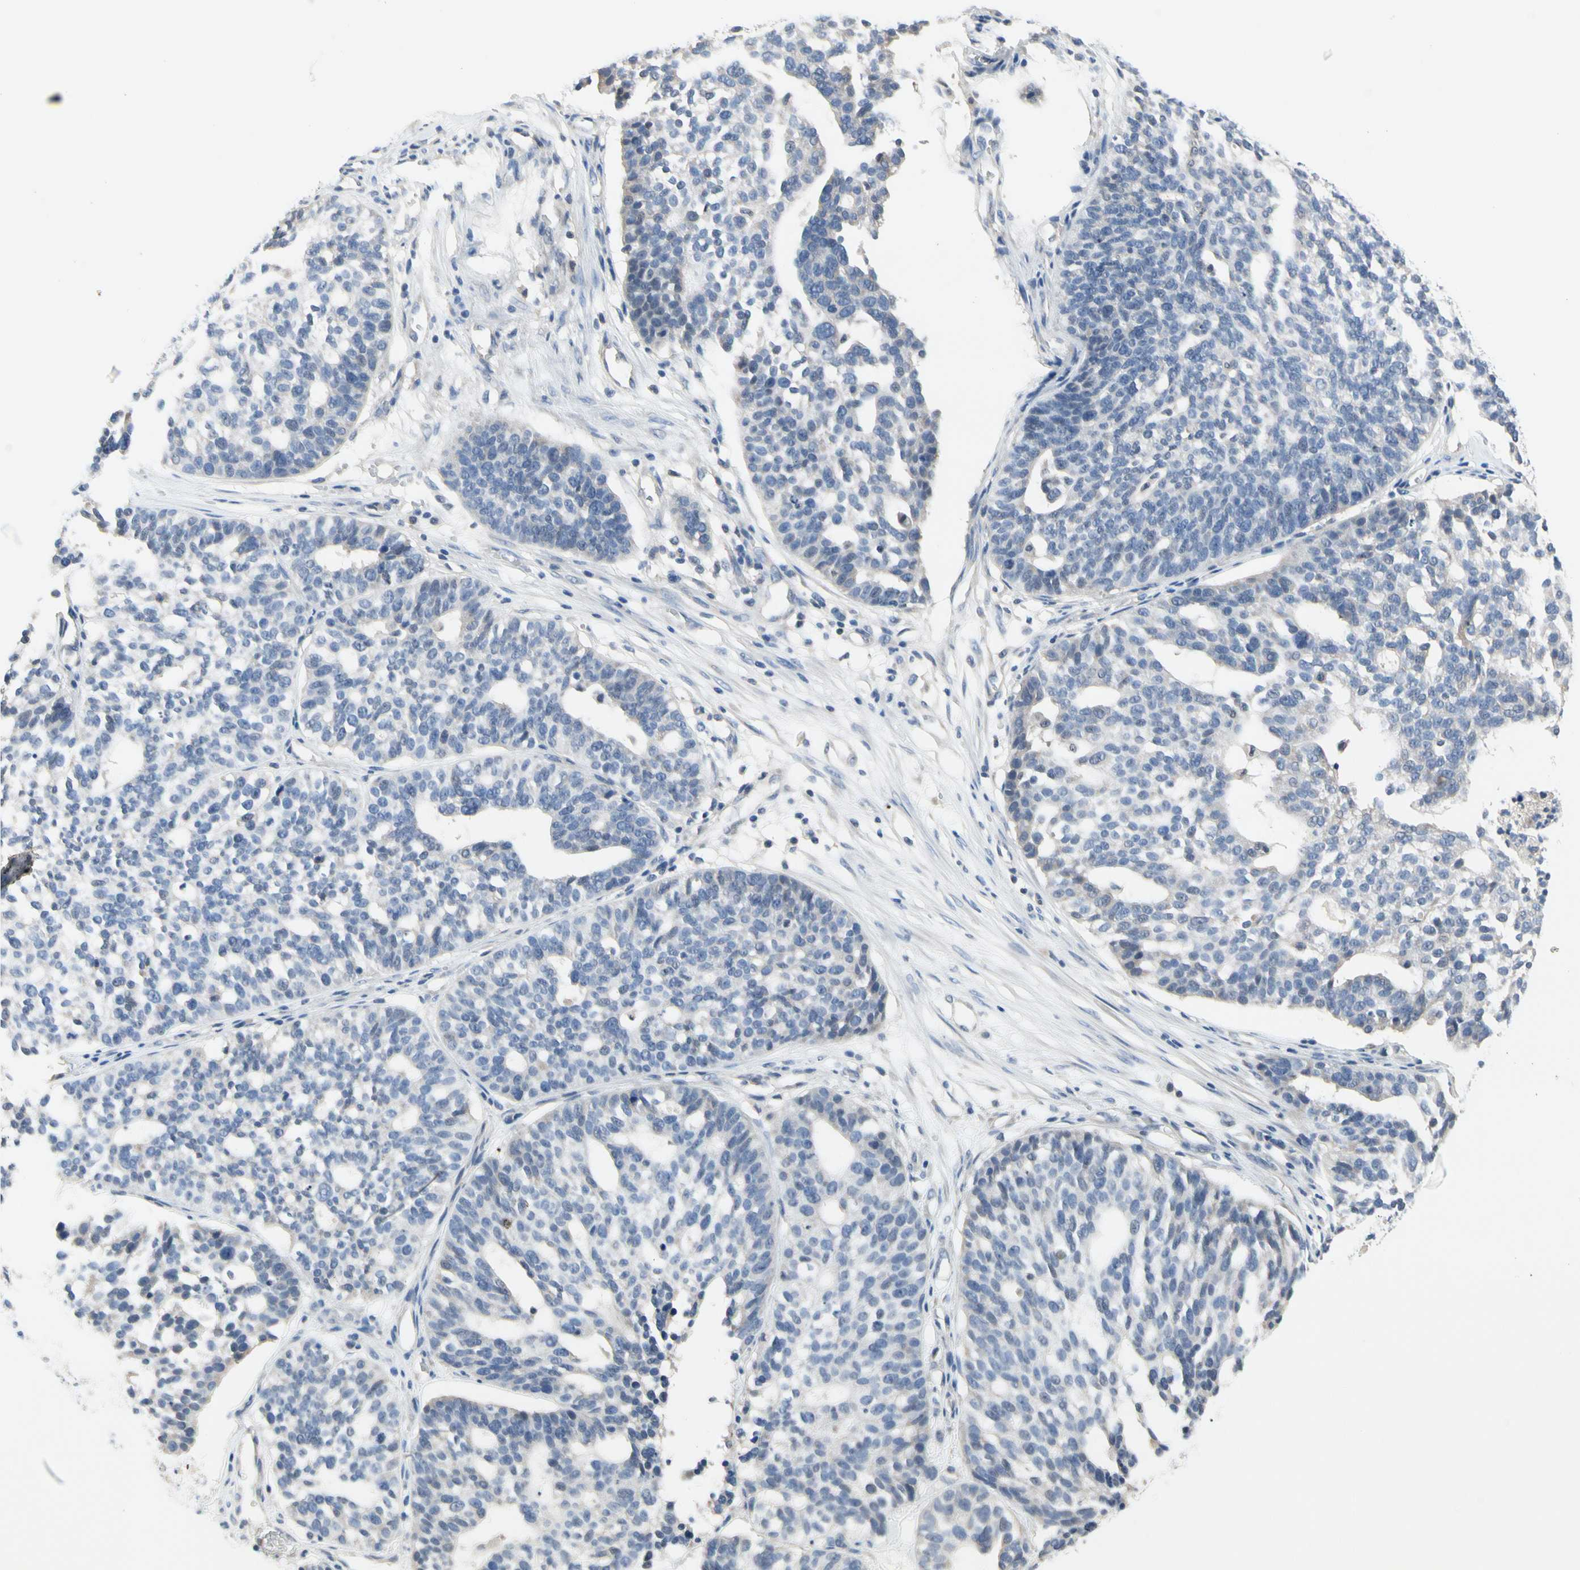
{"staining": {"intensity": "negative", "quantity": "none", "location": "none"}, "tissue": "ovarian cancer", "cell_type": "Tumor cells", "image_type": "cancer", "snomed": [{"axis": "morphology", "description": "Cystadenocarcinoma, serous, NOS"}, {"axis": "topography", "description": "Ovary"}], "caption": "IHC histopathology image of serous cystadenocarcinoma (ovarian) stained for a protein (brown), which demonstrates no expression in tumor cells.", "gene": "ECRG4", "patient": {"sex": "female", "age": 59}}